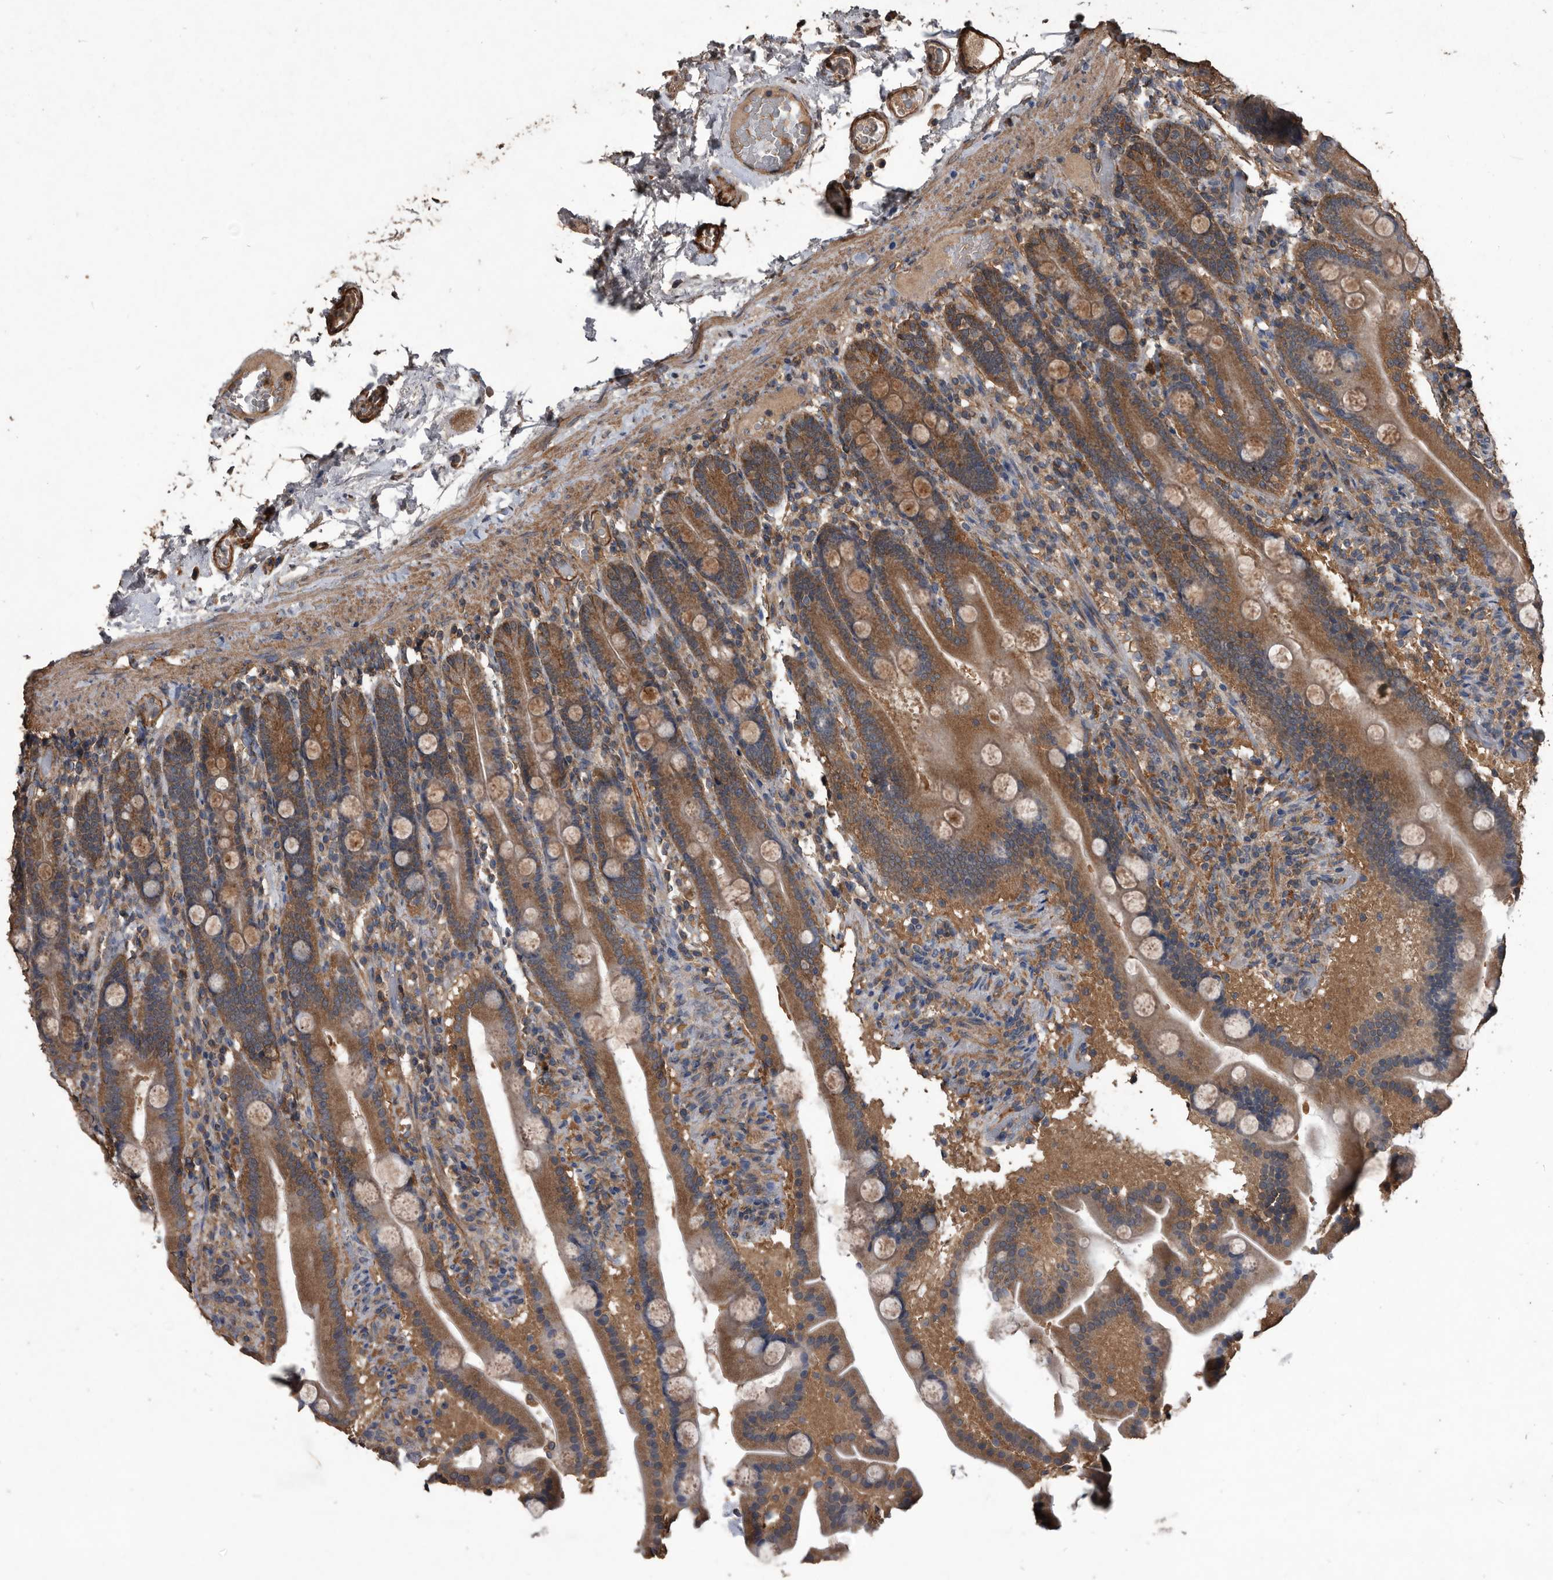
{"staining": {"intensity": "strong", "quantity": ">75%", "location": "cytoplasmic/membranous"}, "tissue": "duodenum", "cell_type": "Glandular cells", "image_type": "normal", "snomed": [{"axis": "morphology", "description": "Normal tissue, NOS"}, {"axis": "topography", "description": "Duodenum"}], "caption": "Protein staining of unremarkable duodenum exhibits strong cytoplasmic/membranous positivity in about >75% of glandular cells. Nuclei are stained in blue.", "gene": "NRBP1", "patient": {"sex": "male", "age": 55}}